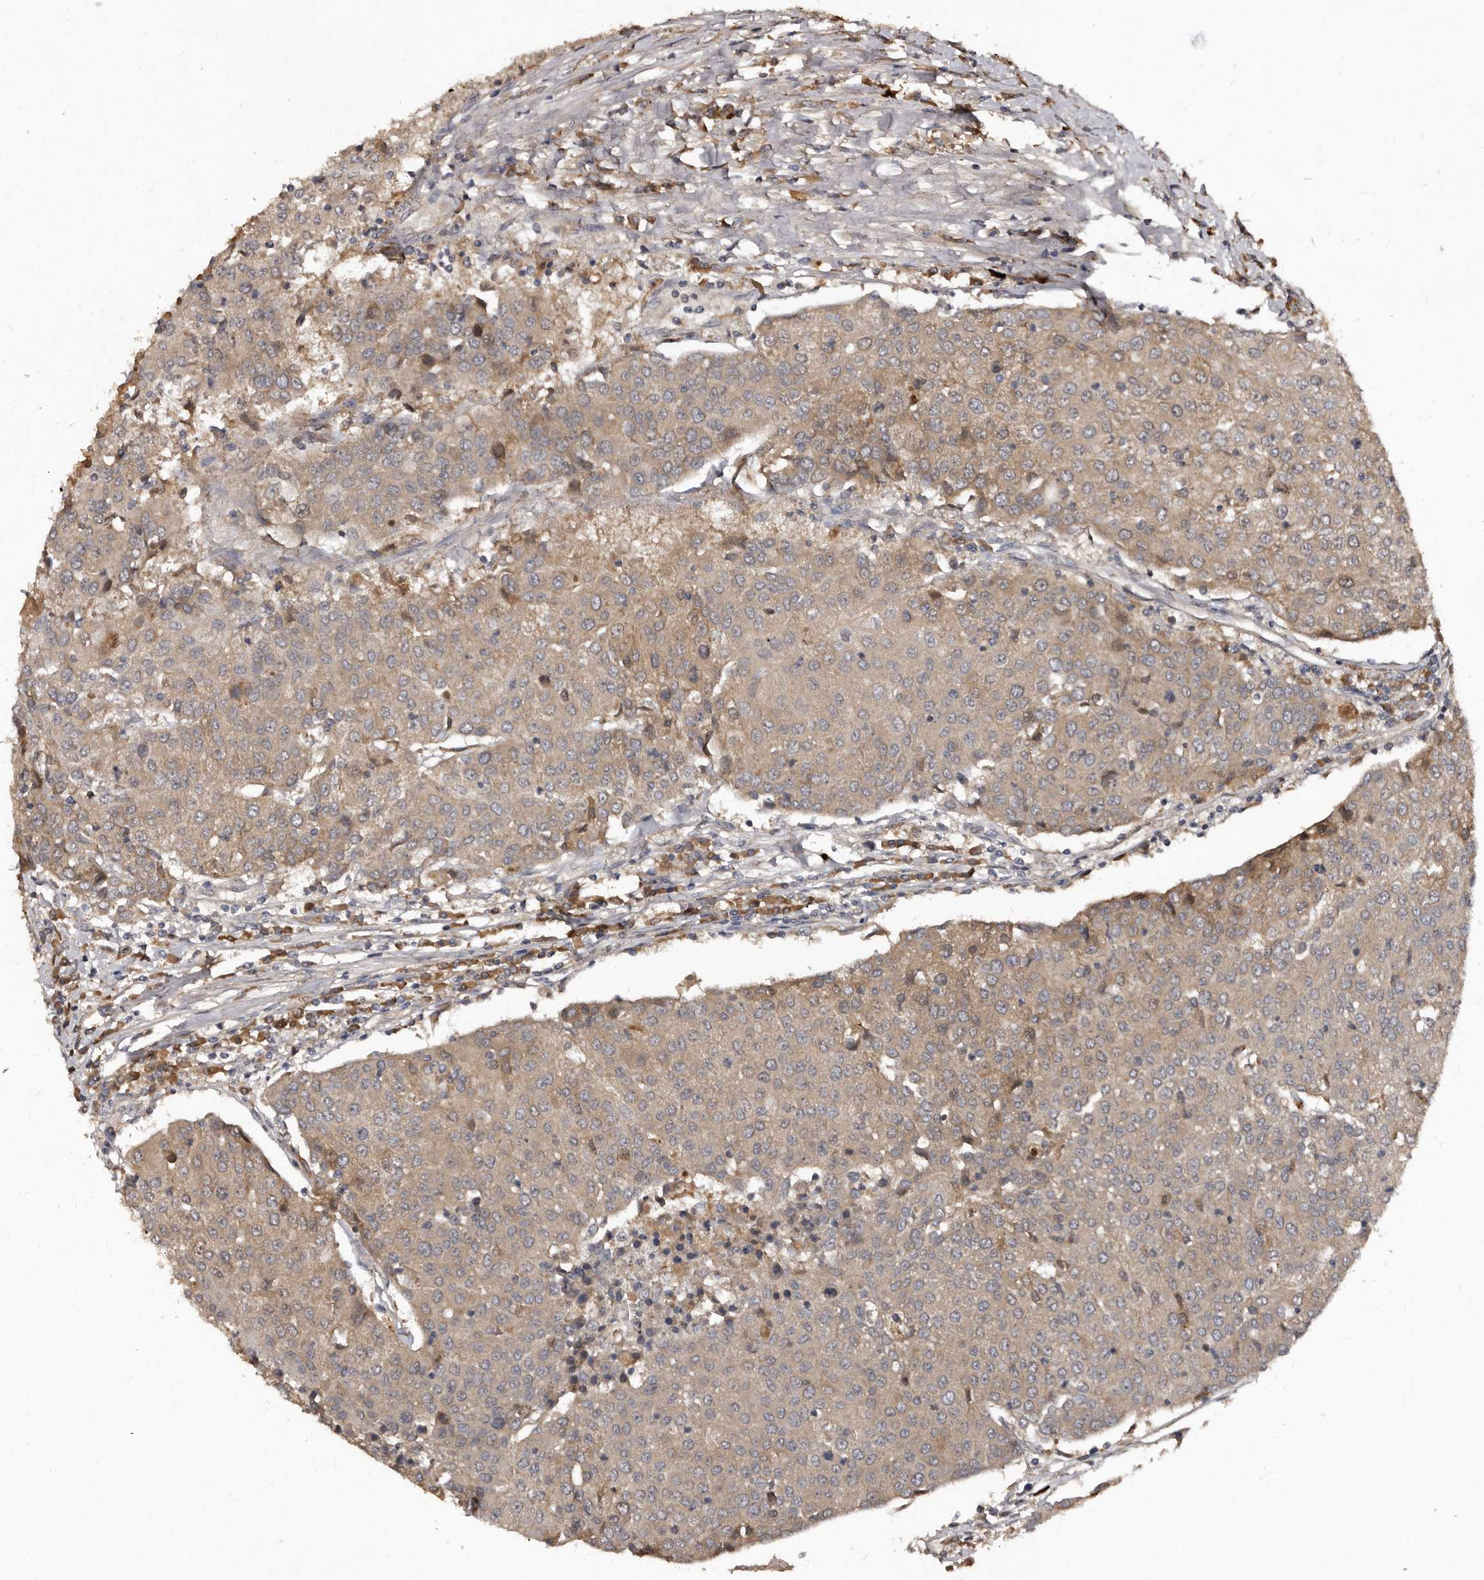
{"staining": {"intensity": "weak", "quantity": ">75%", "location": "cytoplasmic/membranous"}, "tissue": "urothelial cancer", "cell_type": "Tumor cells", "image_type": "cancer", "snomed": [{"axis": "morphology", "description": "Urothelial carcinoma, High grade"}, {"axis": "topography", "description": "Urinary bladder"}], "caption": "A high-resolution histopathology image shows immunohistochemistry (IHC) staining of urothelial cancer, which displays weak cytoplasmic/membranous expression in about >75% of tumor cells. (DAB (3,3'-diaminobenzidine) IHC with brightfield microscopy, high magnification).", "gene": "PMVK", "patient": {"sex": "female", "age": 85}}